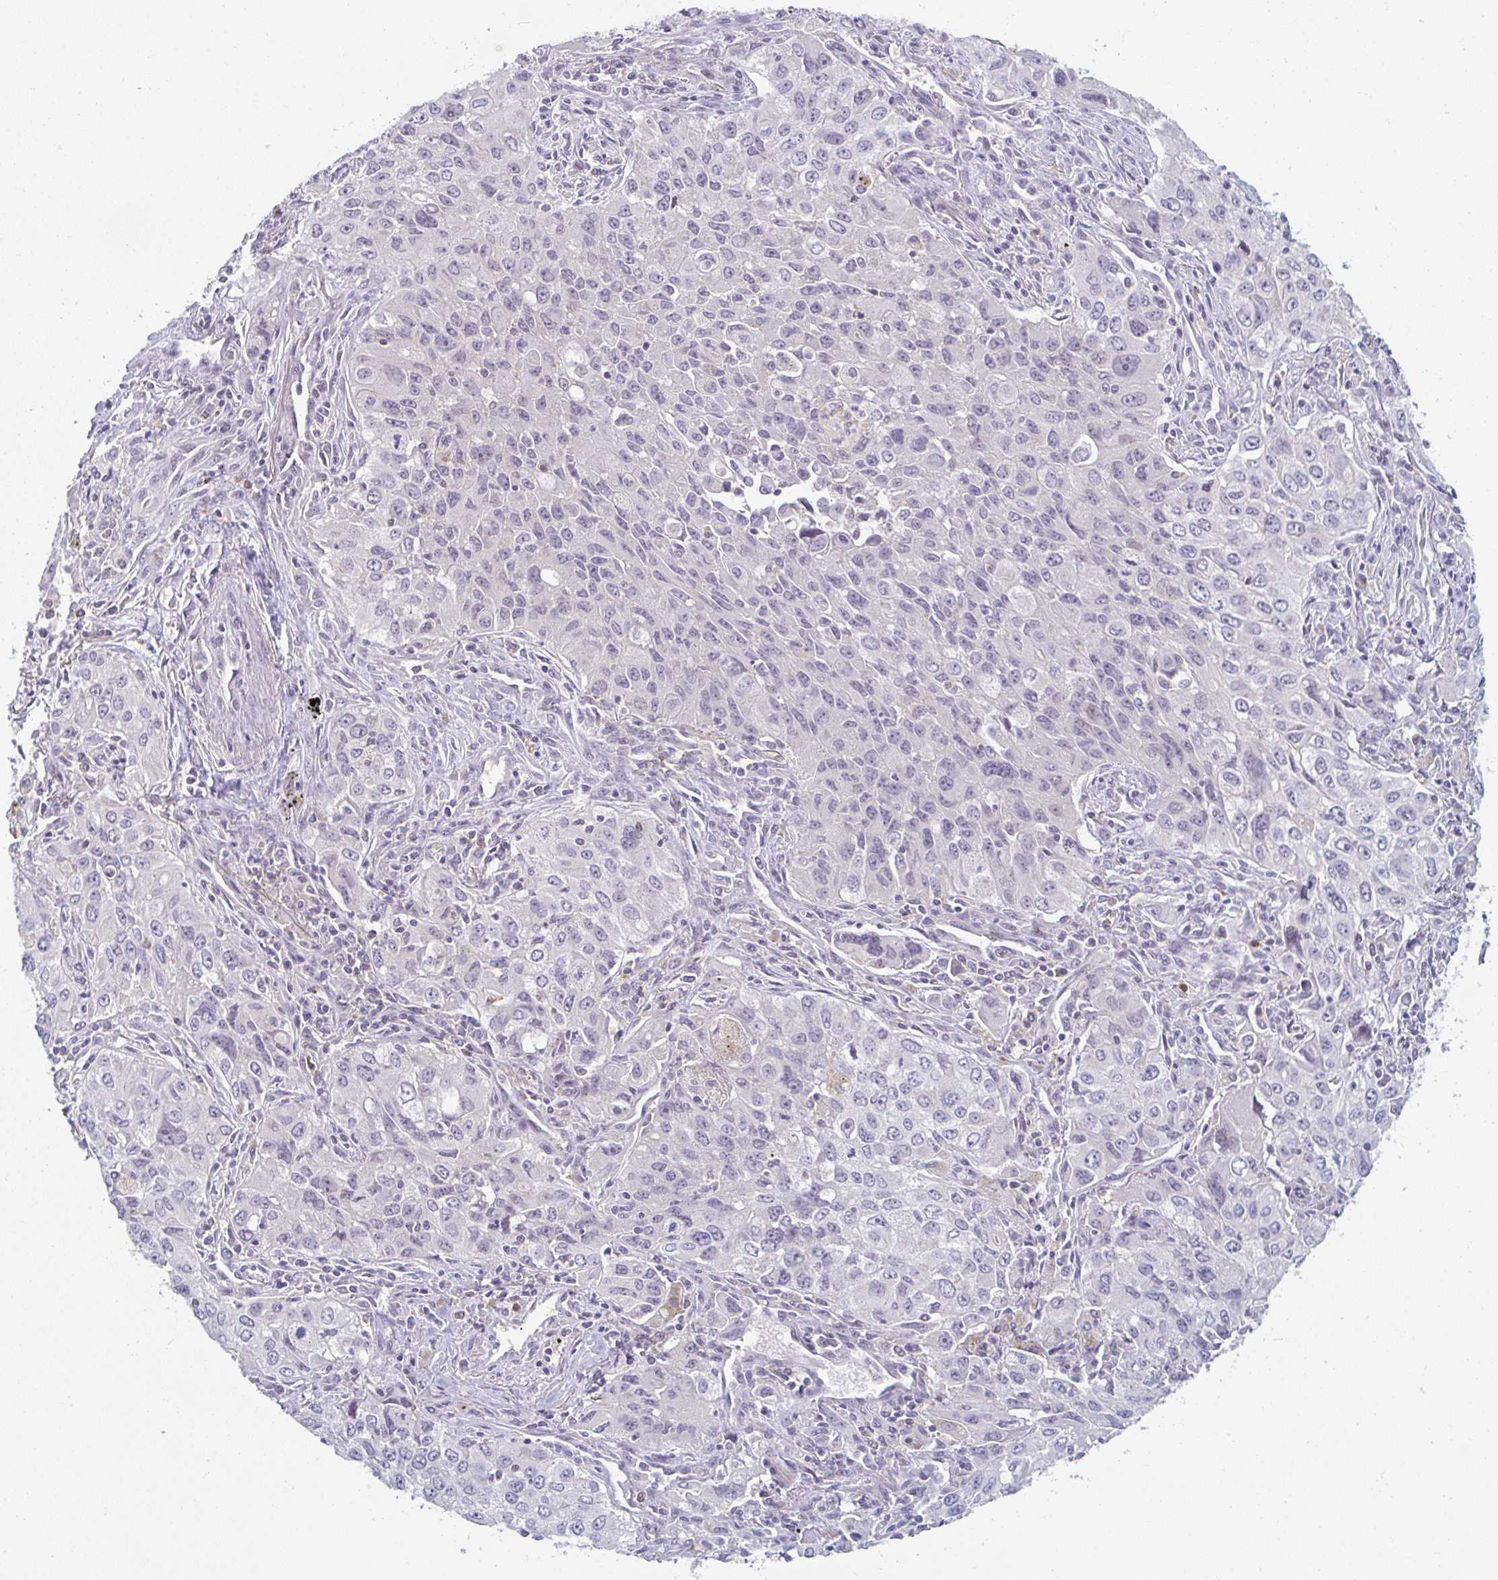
{"staining": {"intensity": "negative", "quantity": "none", "location": "none"}, "tissue": "lung cancer", "cell_type": "Tumor cells", "image_type": "cancer", "snomed": [{"axis": "morphology", "description": "Adenocarcinoma, NOS"}, {"axis": "morphology", "description": "Adenocarcinoma, metastatic, NOS"}, {"axis": "topography", "description": "Lymph node"}, {"axis": "topography", "description": "Lung"}], "caption": "The IHC histopathology image has no significant expression in tumor cells of adenocarcinoma (lung) tissue.", "gene": "PPFIA4", "patient": {"sex": "female", "age": 42}}